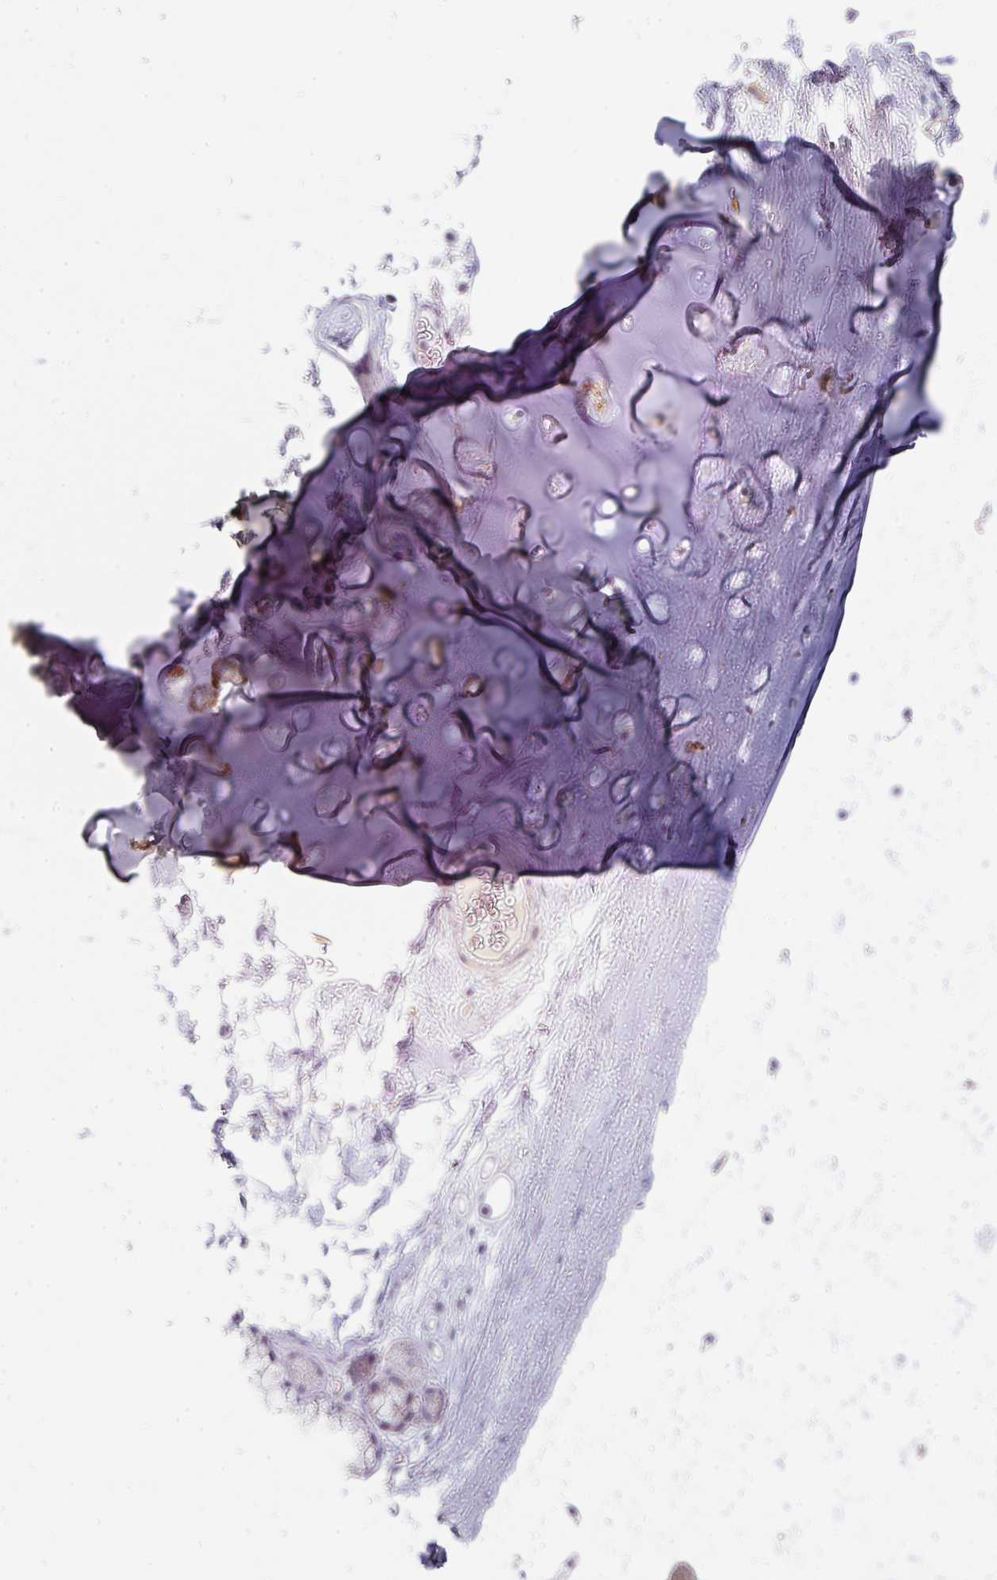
{"staining": {"intensity": "moderate", "quantity": "<25%", "location": "cytoplasmic/membranous"}, "tissue": "soft tissue", "cell_type": "Chondrocytes", "image_type": "normal", "snomed": [{"axis": "morphology", "description": "Normal tissue, NOS"}, {"axis": "topography", "description": "Lymph node"}, {"axis": "topography", "description": "Cartilage tissue"}, {"axis": "topography", "description": "Bronchus"}], "caption": "This image exhibits normal soft tissue stained with immunohistochemistry to label a protein in brown. The cytoplasmic/membranous of chondrocytes show moderate positivity for the protein. Nuclei are counter-stained blue.", "gene": "WSB2", "patient": {"sex": "female", "age": 70}}